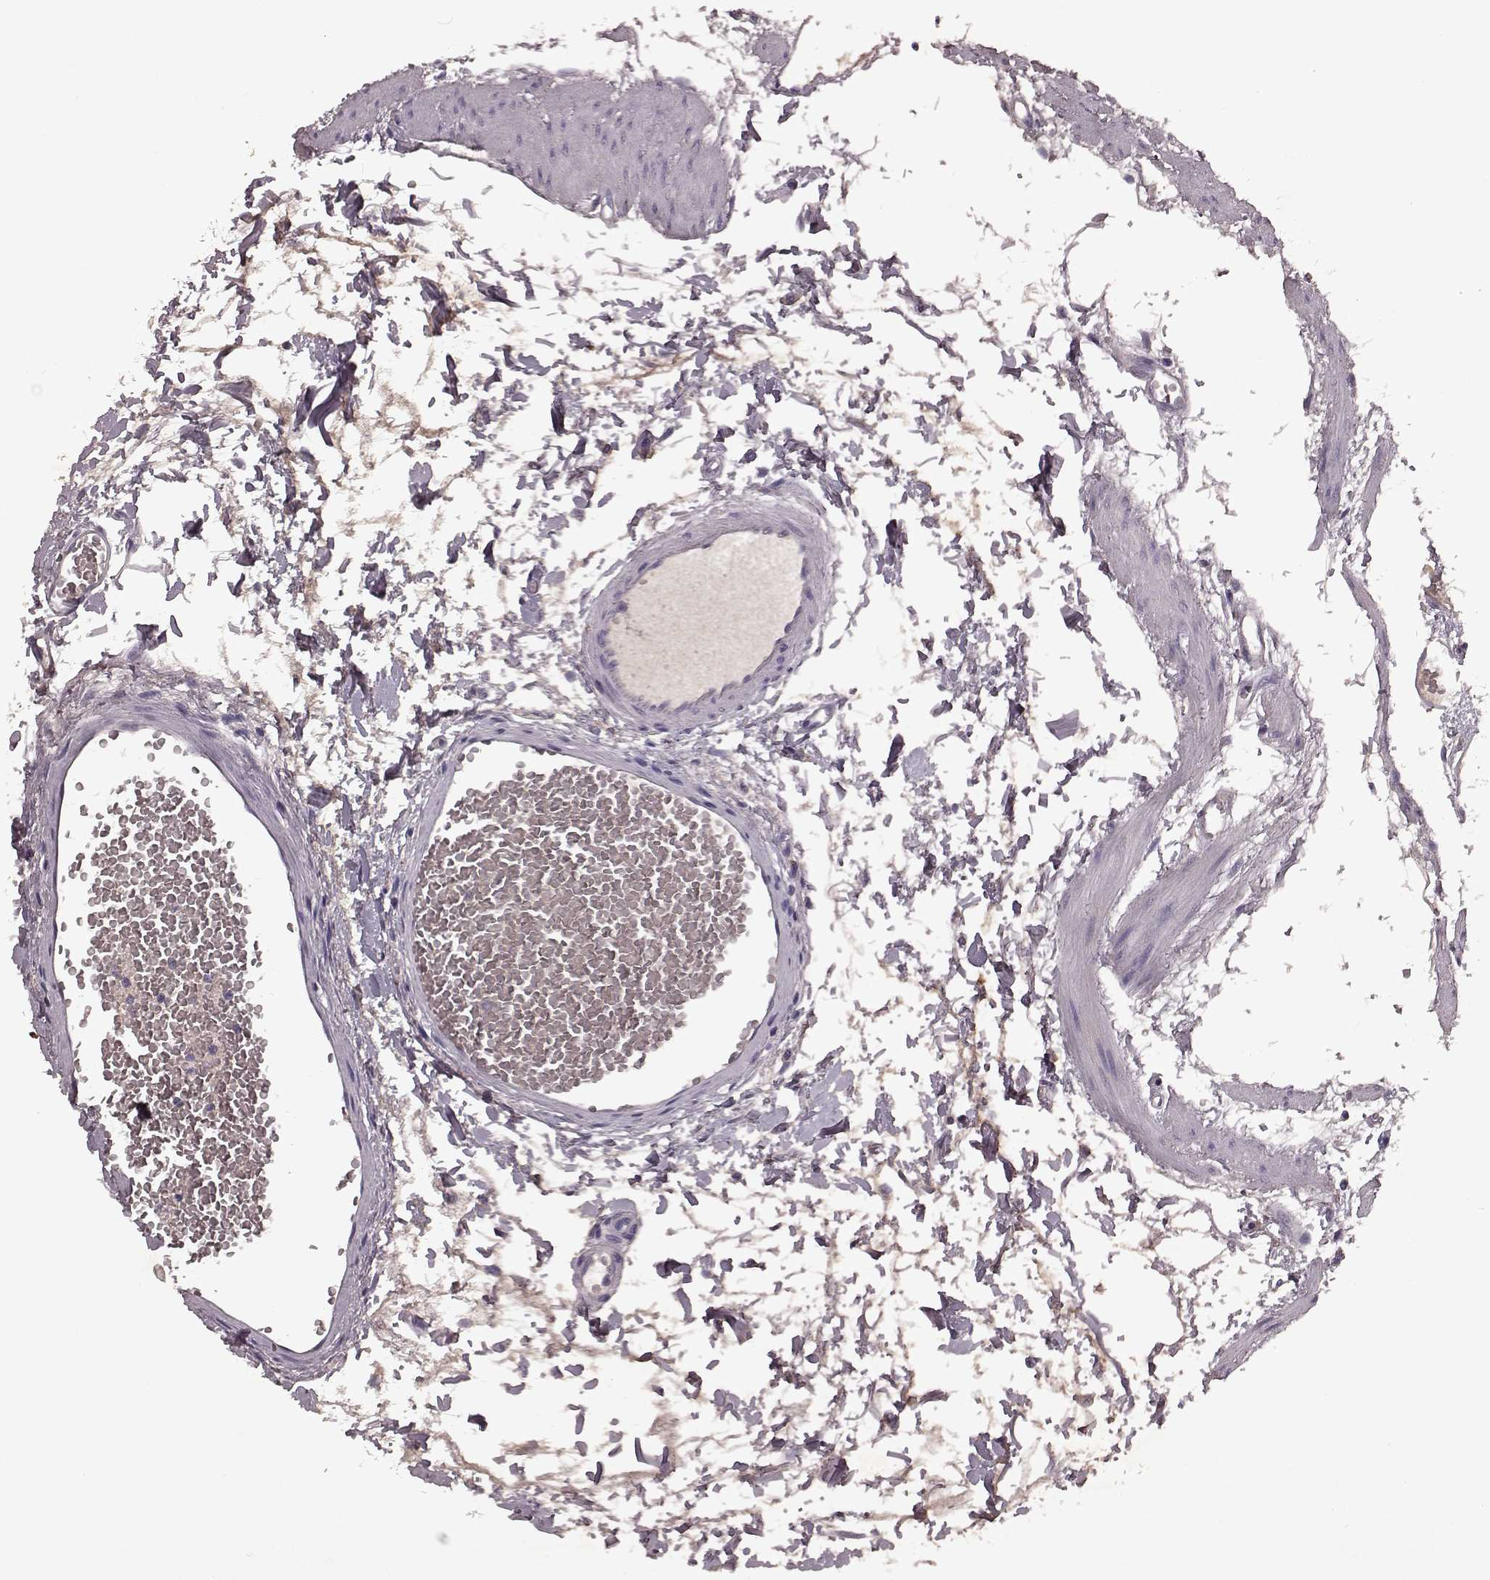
{"staining": {"intensity": "weak", "quantity": "25%-75%", "location": "cytoplasmic/membranous"}, "tissue": "stomach", "cell_type": "Glandular cells", "image_type": "normal", "snomed": [{"axis": "morphology", "description": "Normal tissue, NOS"}, {"axis": "topography", "description": "Stomach"}], "caption": "DAB (3,3'-diaminobenzidine) immunohistochemical staining of benign human stomach shows weak cytoplasmic/membranous protein positivity in about 25%-75% of glandular cells. Using DAB (3,3'-diaminobenzidine) (brown) and hematoxylin (blue) stains, captured at high magnification using brightfield microscopy.", "gene": "FRRS1L", "patient": {"sex": "male", "age": 55}}